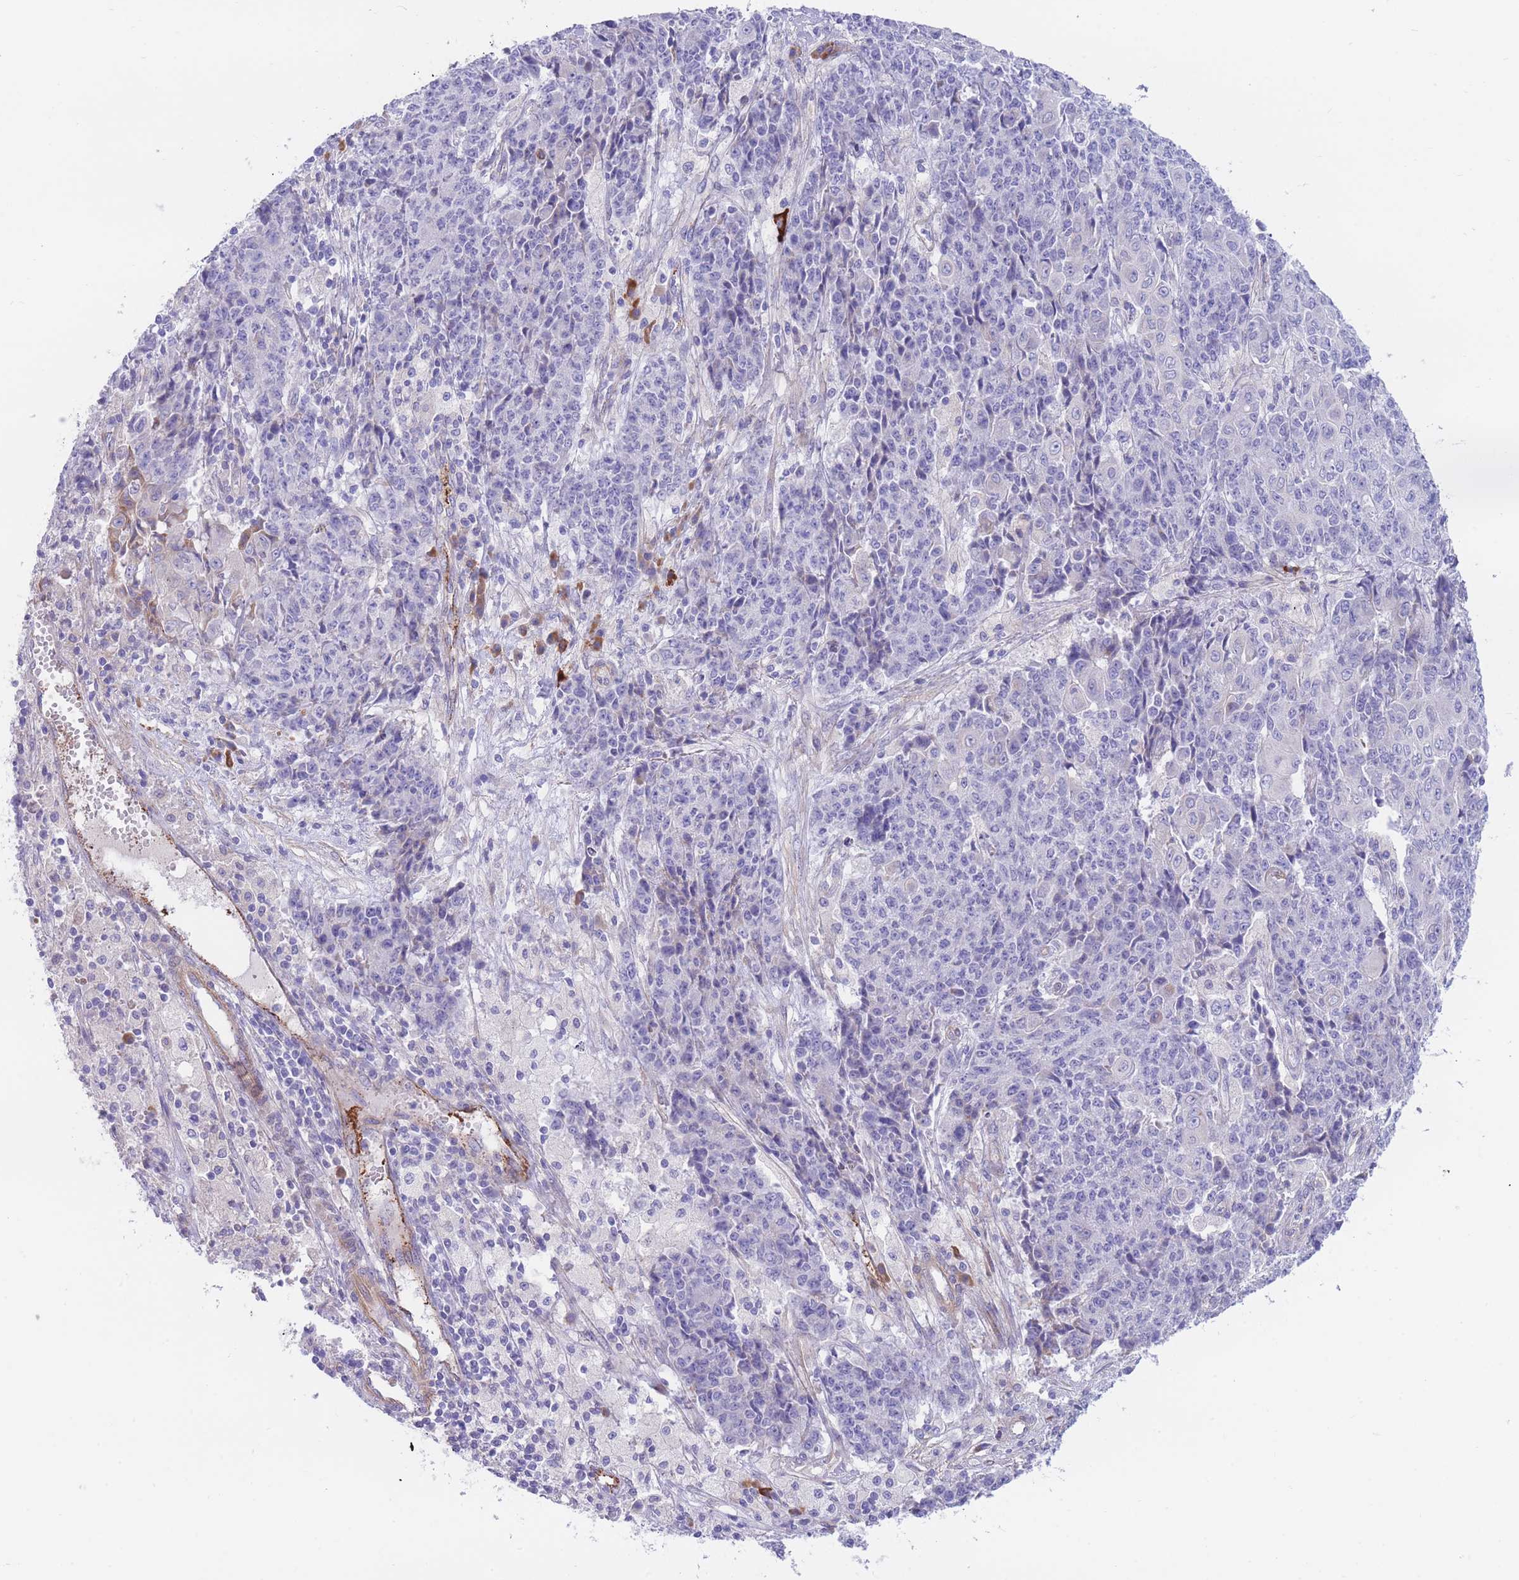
{"staining": {"intensity": "negative", "quantity": "none", "location": "none"}, "tissue": "ovarian cancer", "cell_type": "Tumor cells", "image_type": "cancer", "snomed": [{"axis": "morphology", "description": "Carcinoma, endometroid"}, {"axis": "topography", "description": "Ovary"}], "caption": "This is a image of immunohistochemistry staining of endometroid carcinoma (ovarian), which shows no expression in tumor cells. Nuclei are stained in blue.", "gene": "DET1", "patient": {"sex": "female", "age": 42}}